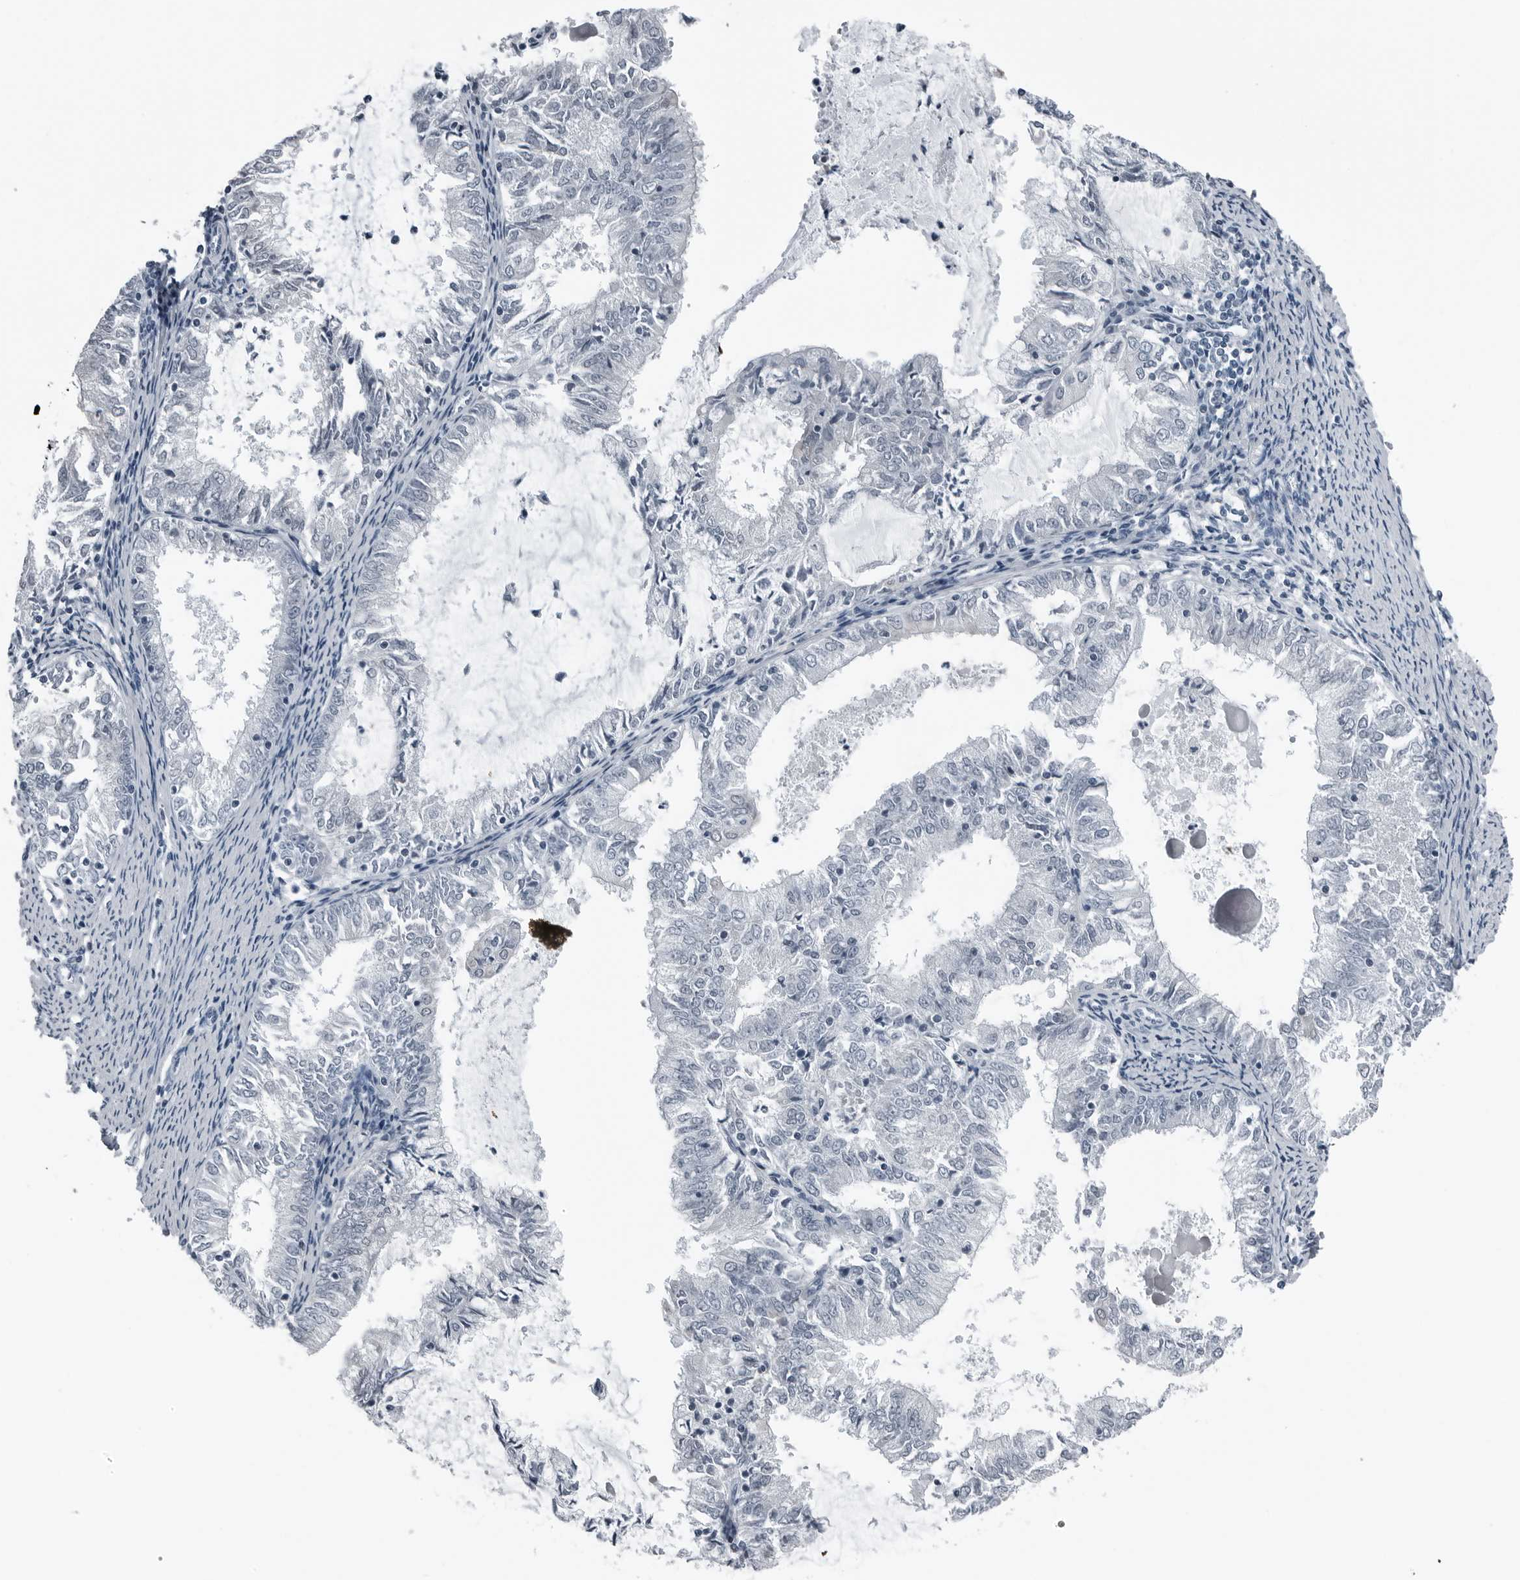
{"staining": {"intensity": "negative", "quantity": "none", "location": "none"}, "tissue": "endometrial cancer", "cell_type": "Tumor cells", "image_type": "cancer", "snomed": [{"axis": "morphology", "description": "Adenocarcinoma, NOS"}, {"axis": "topography", "description": "Endometrium"}], "caption": "Tumor cells show no significant protein expression in endometrial cancer (adenocarcinoma).", "gene": "SPINK1", "patient": {"sex": "female", "age": 57}}